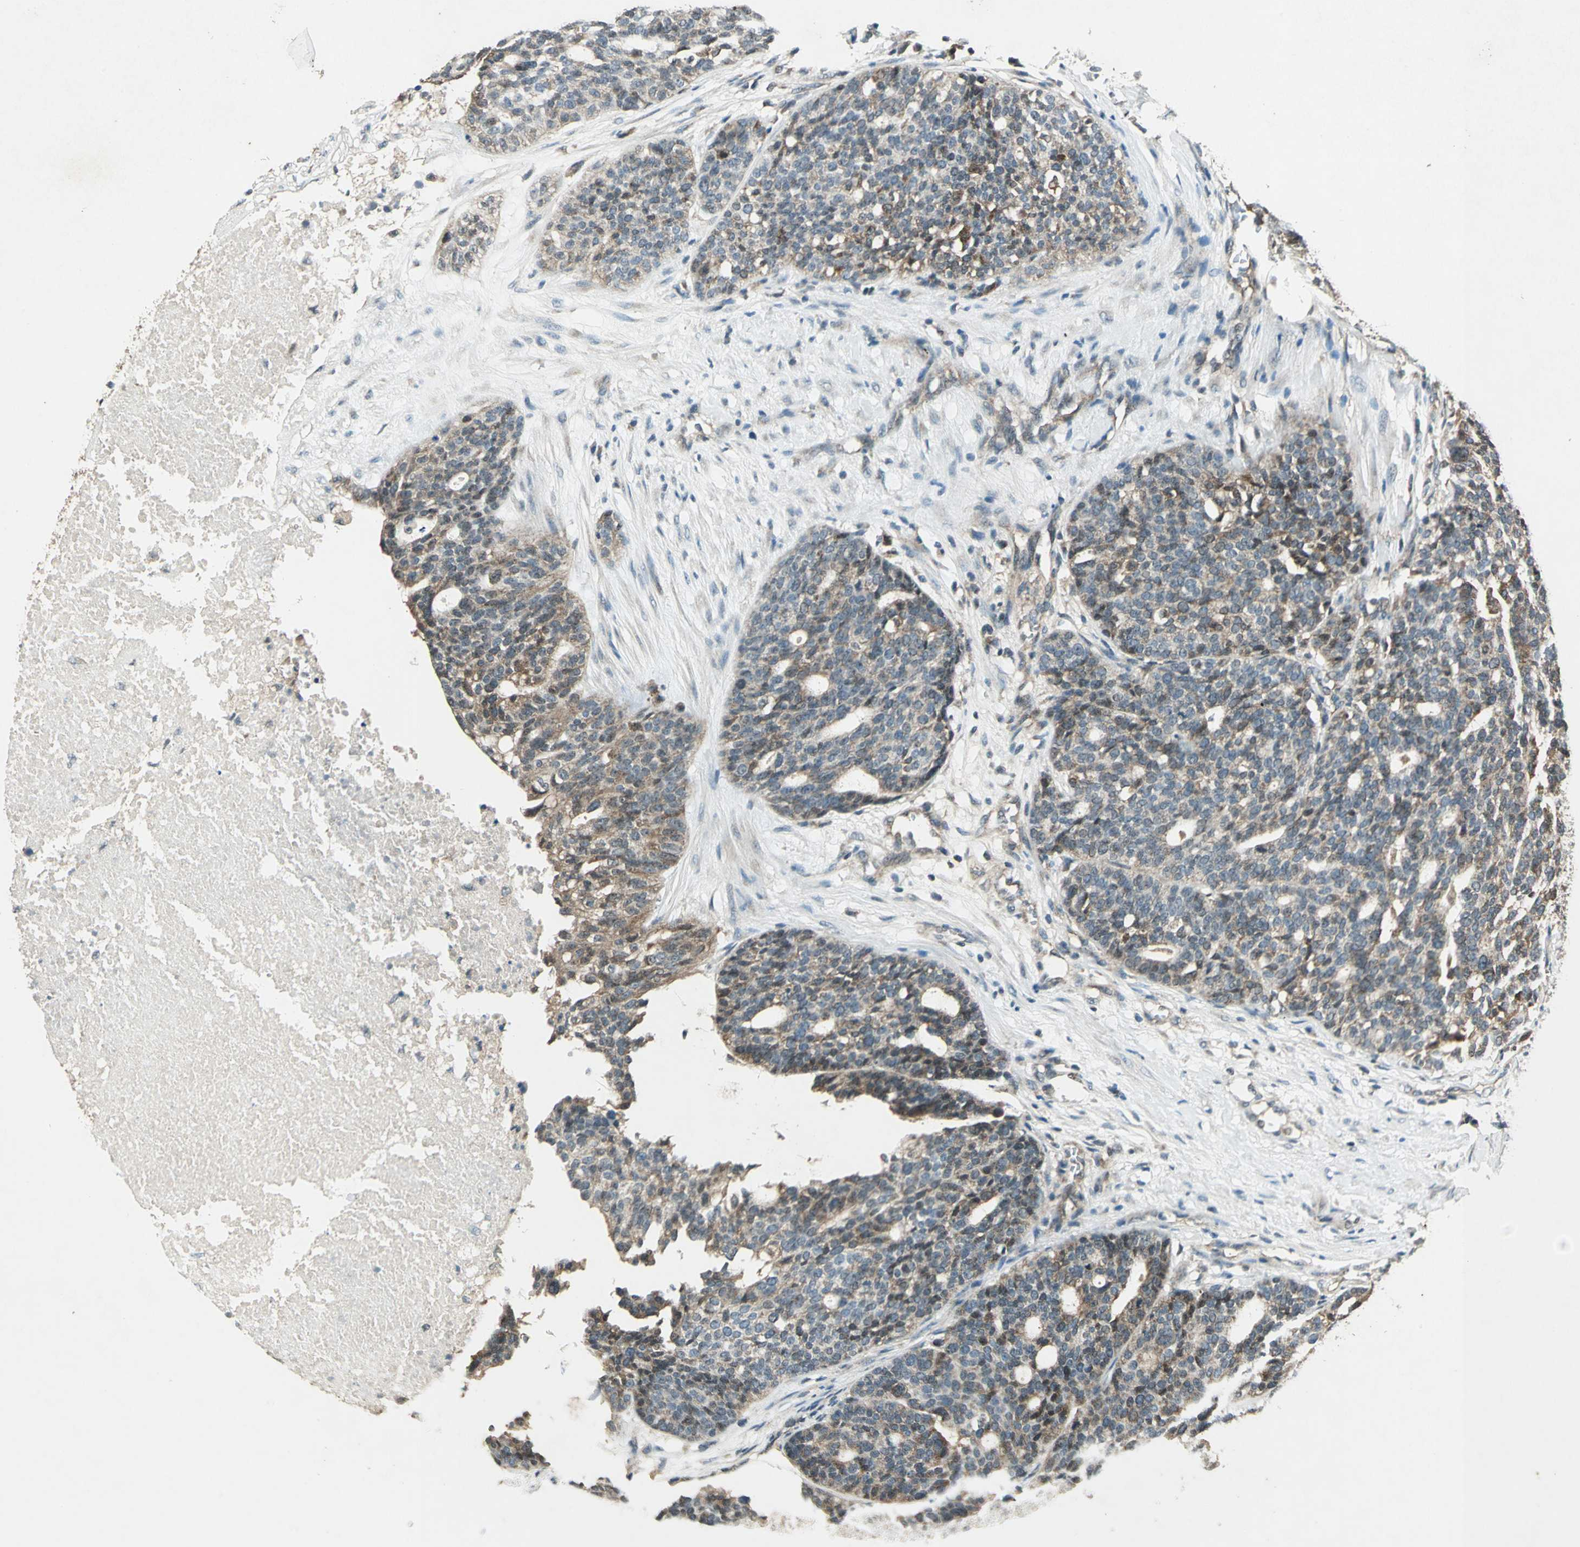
{"staining": {"intensity": "weak", "quantity": "25%-75%", "location": "nuclear"}, "tissue": "ovarian cancer", "cell_type": "Tumor cells", "image_type": "cancer", "snomed": [{"axis": "morphology", "description": "Cystadenocarcinoma, serous, NOS"}, {"axis": "topography", "description": "Ovary"}], "caption": "A brown stain shows weak nuclear expression of a protein in ovarian serous cystadenocarcinoma tumor cells.", "gene": "AHSA1", "patient": {"sex": "female", "age": 59}}